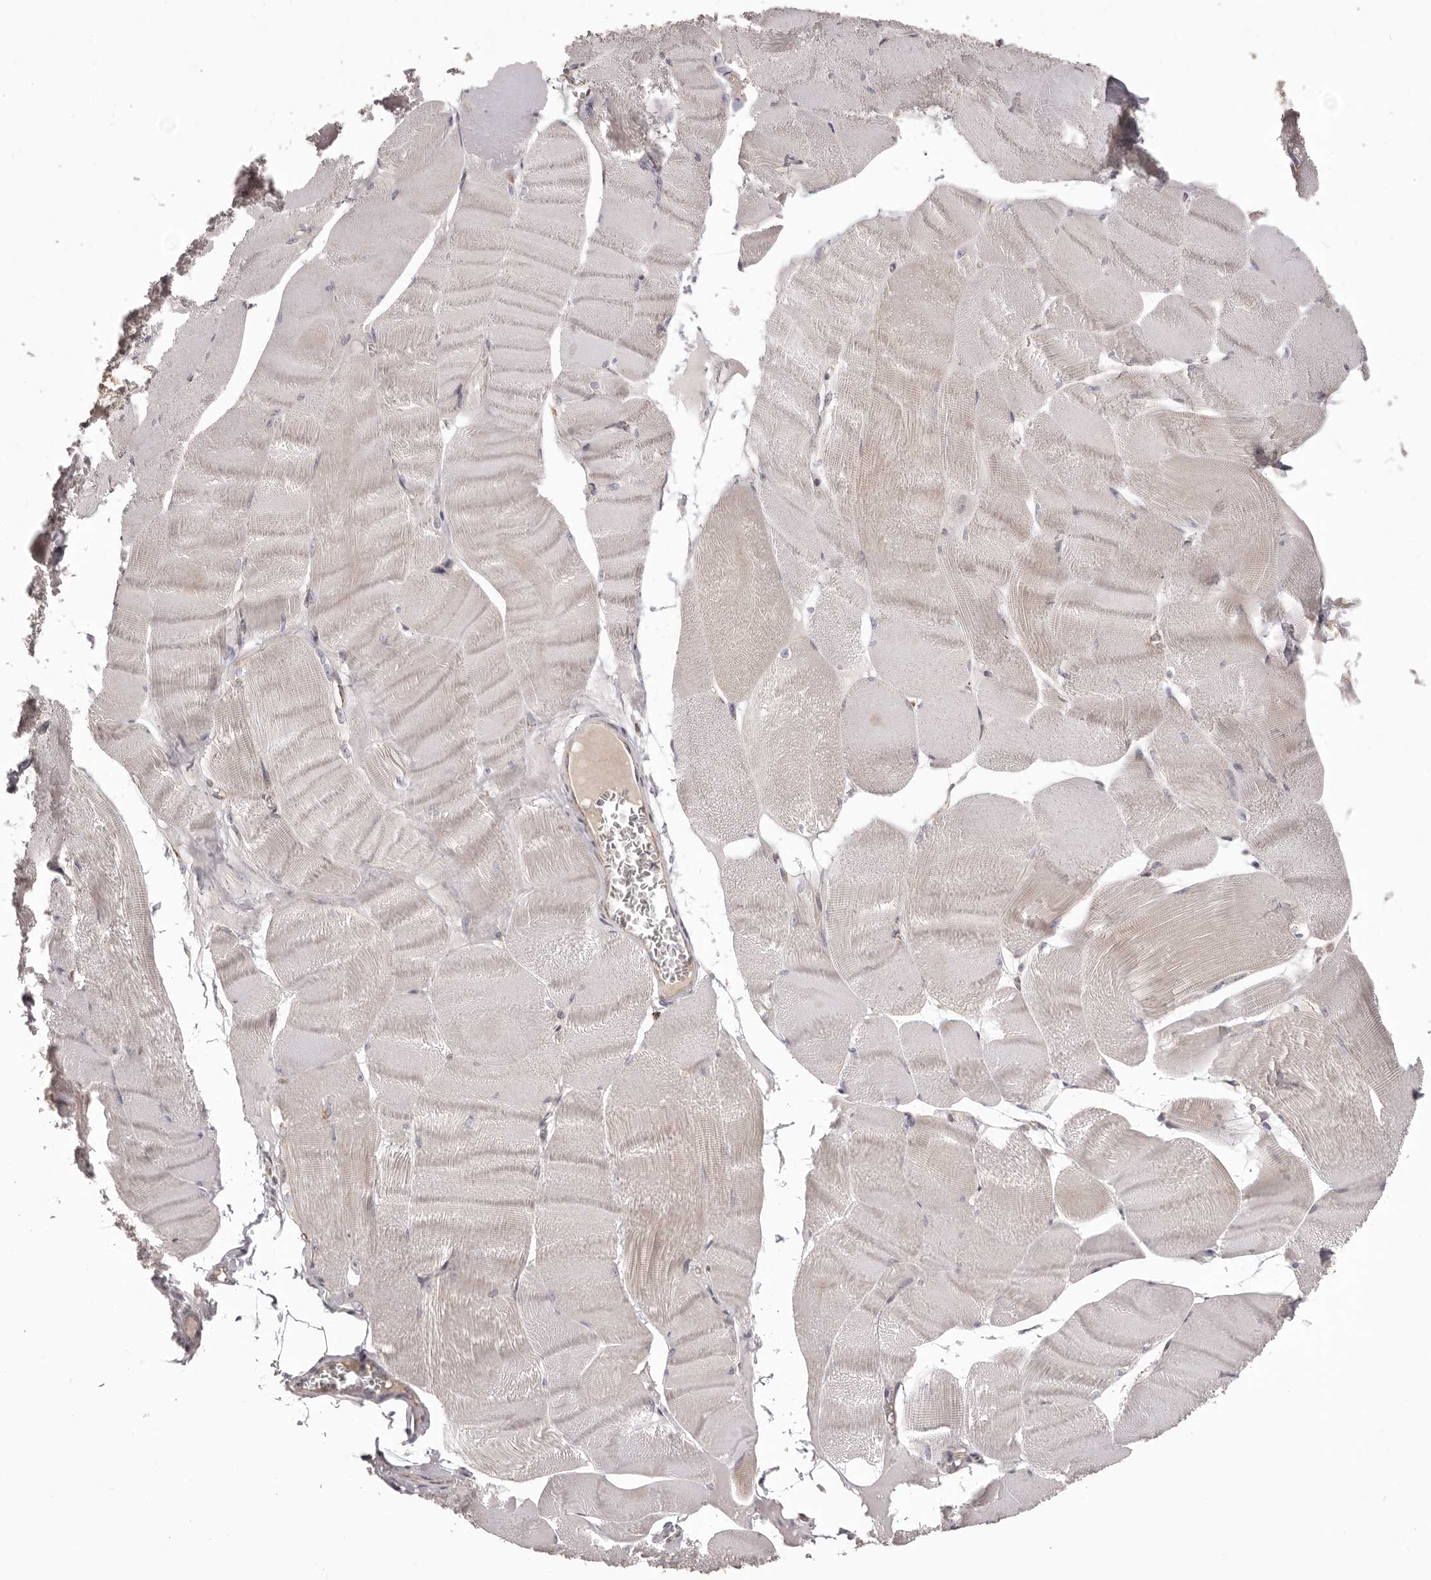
{"staining": {"intensity": "weak", "quantity": "<25%", "location": "cytoplasmic/membranous"}, "tissue": "skeletal muscle", "cell_type": "Myocytes", "image_type": "normal", "snomed": [{"axis": "morphology", "description": "Normal tissue, NOS"}, {"axis": "morphology", "description": "Basal cell carcinoma"}, {"axis": "topography", "description": "Skeletal muscle"}], "caption": "A photomicrograph of skeletal muscle stained for a protein exhibits no brown staining in myocytes. (Brightfield microscopy of DAB immunohistochemistry (IHC) at high magnification).", "gene": "CHRM2", "patient": {"sex": "female", "age": 64}}